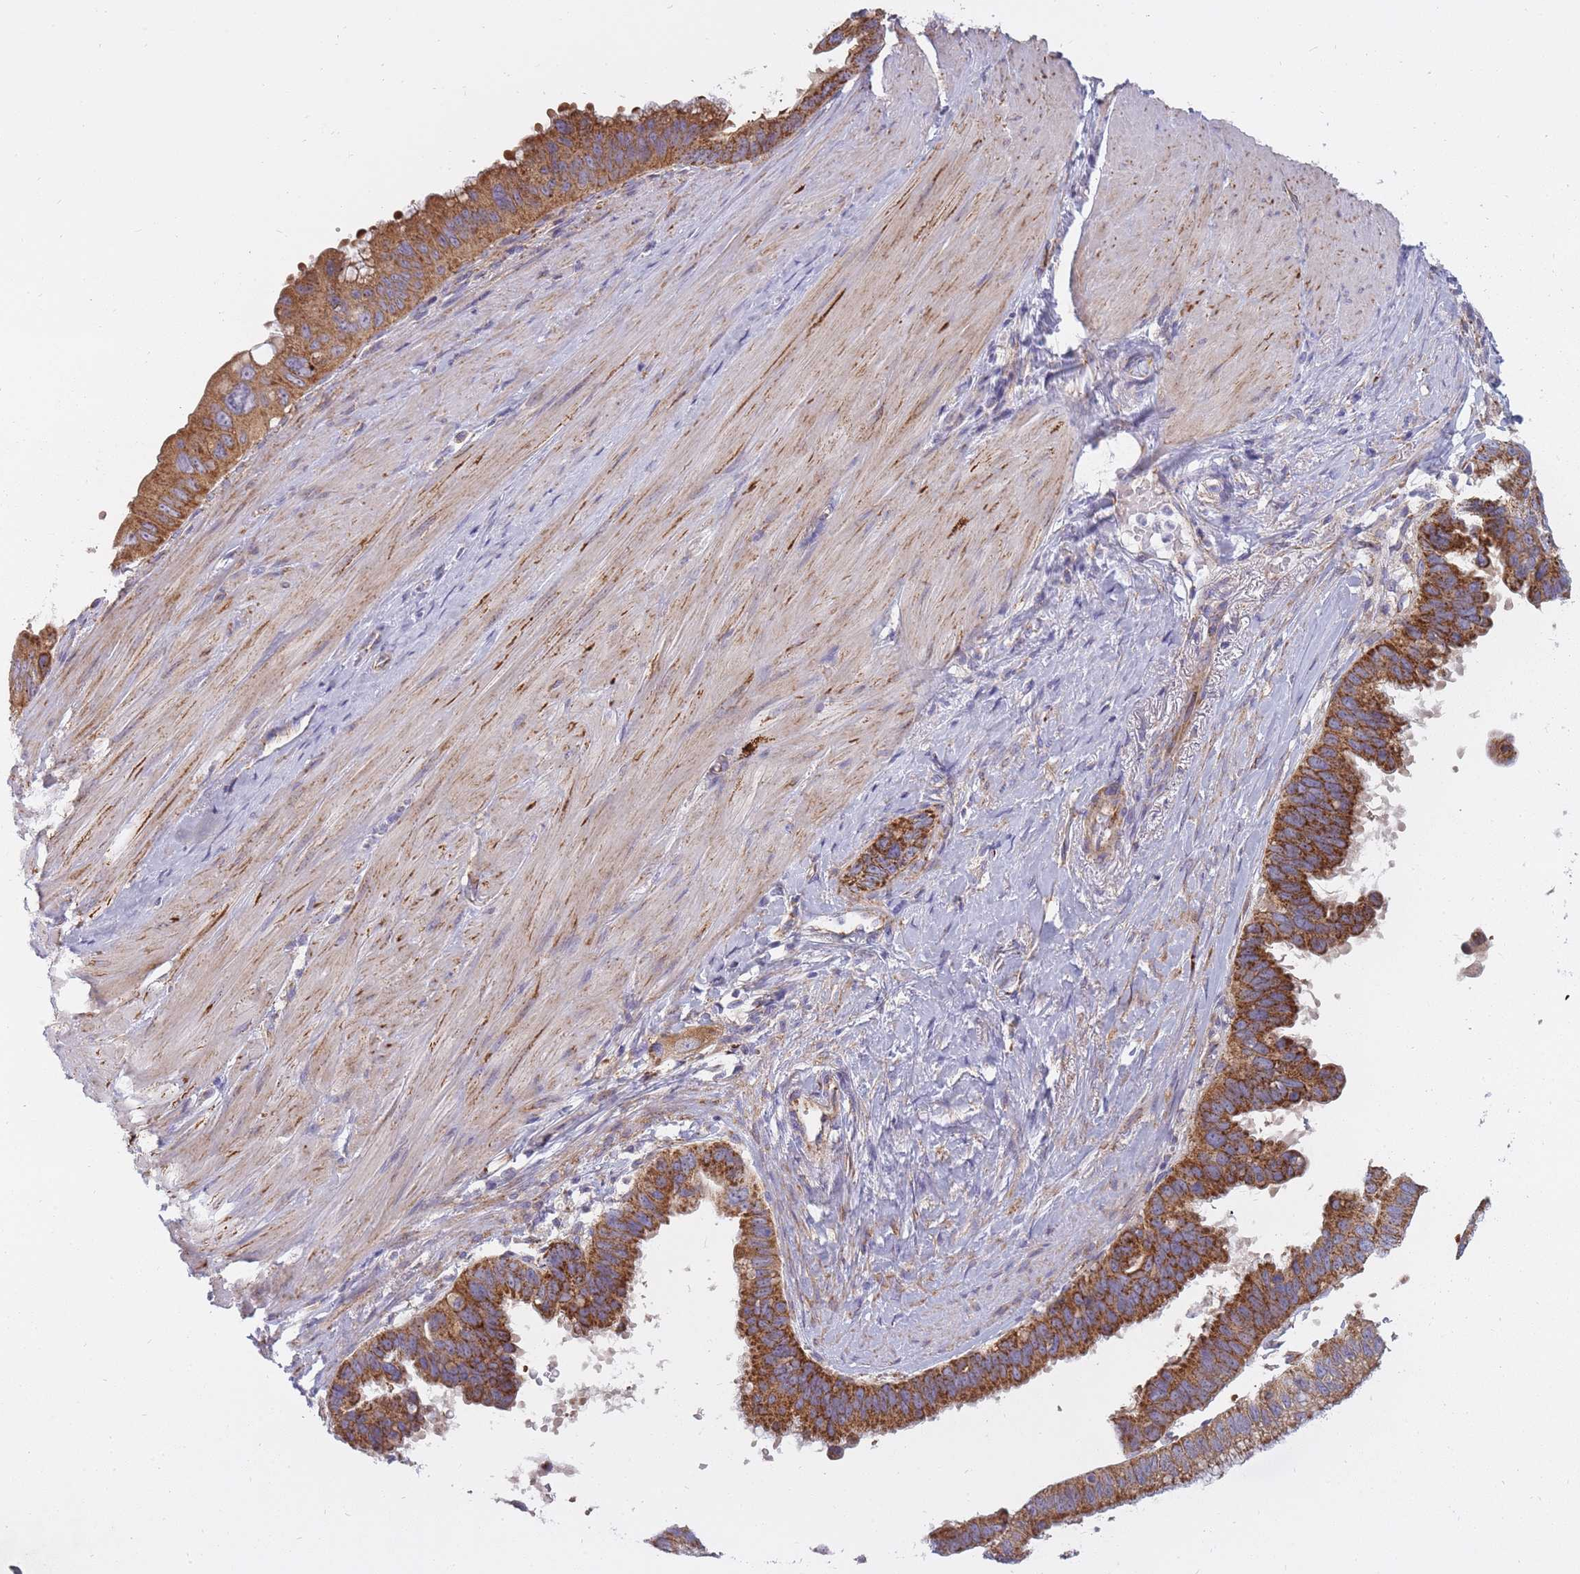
{"staining": {"intensity": "strong", "quantity": ">75%", "location": "cytoplasmic/membranous"}, "tissue": "pancreatic cancer", "cell_type": "Tumor cells", "image_type": "cancer", "snomed": [{"axis": "morphology", "description": "Inflammation, NOS"}, {"axis": "morphology", "description": "Adenocarcinoma, NOS"}, {"axis": "topography", "description": "Pancreas"}], "caption": "Strong cytoplasmic/membranous positivity is identified in approximately >75% of tumor cells in pancreatic cancer.", "gene": "ALKBH4", "patient": {"sex": "female", "age": 56}}